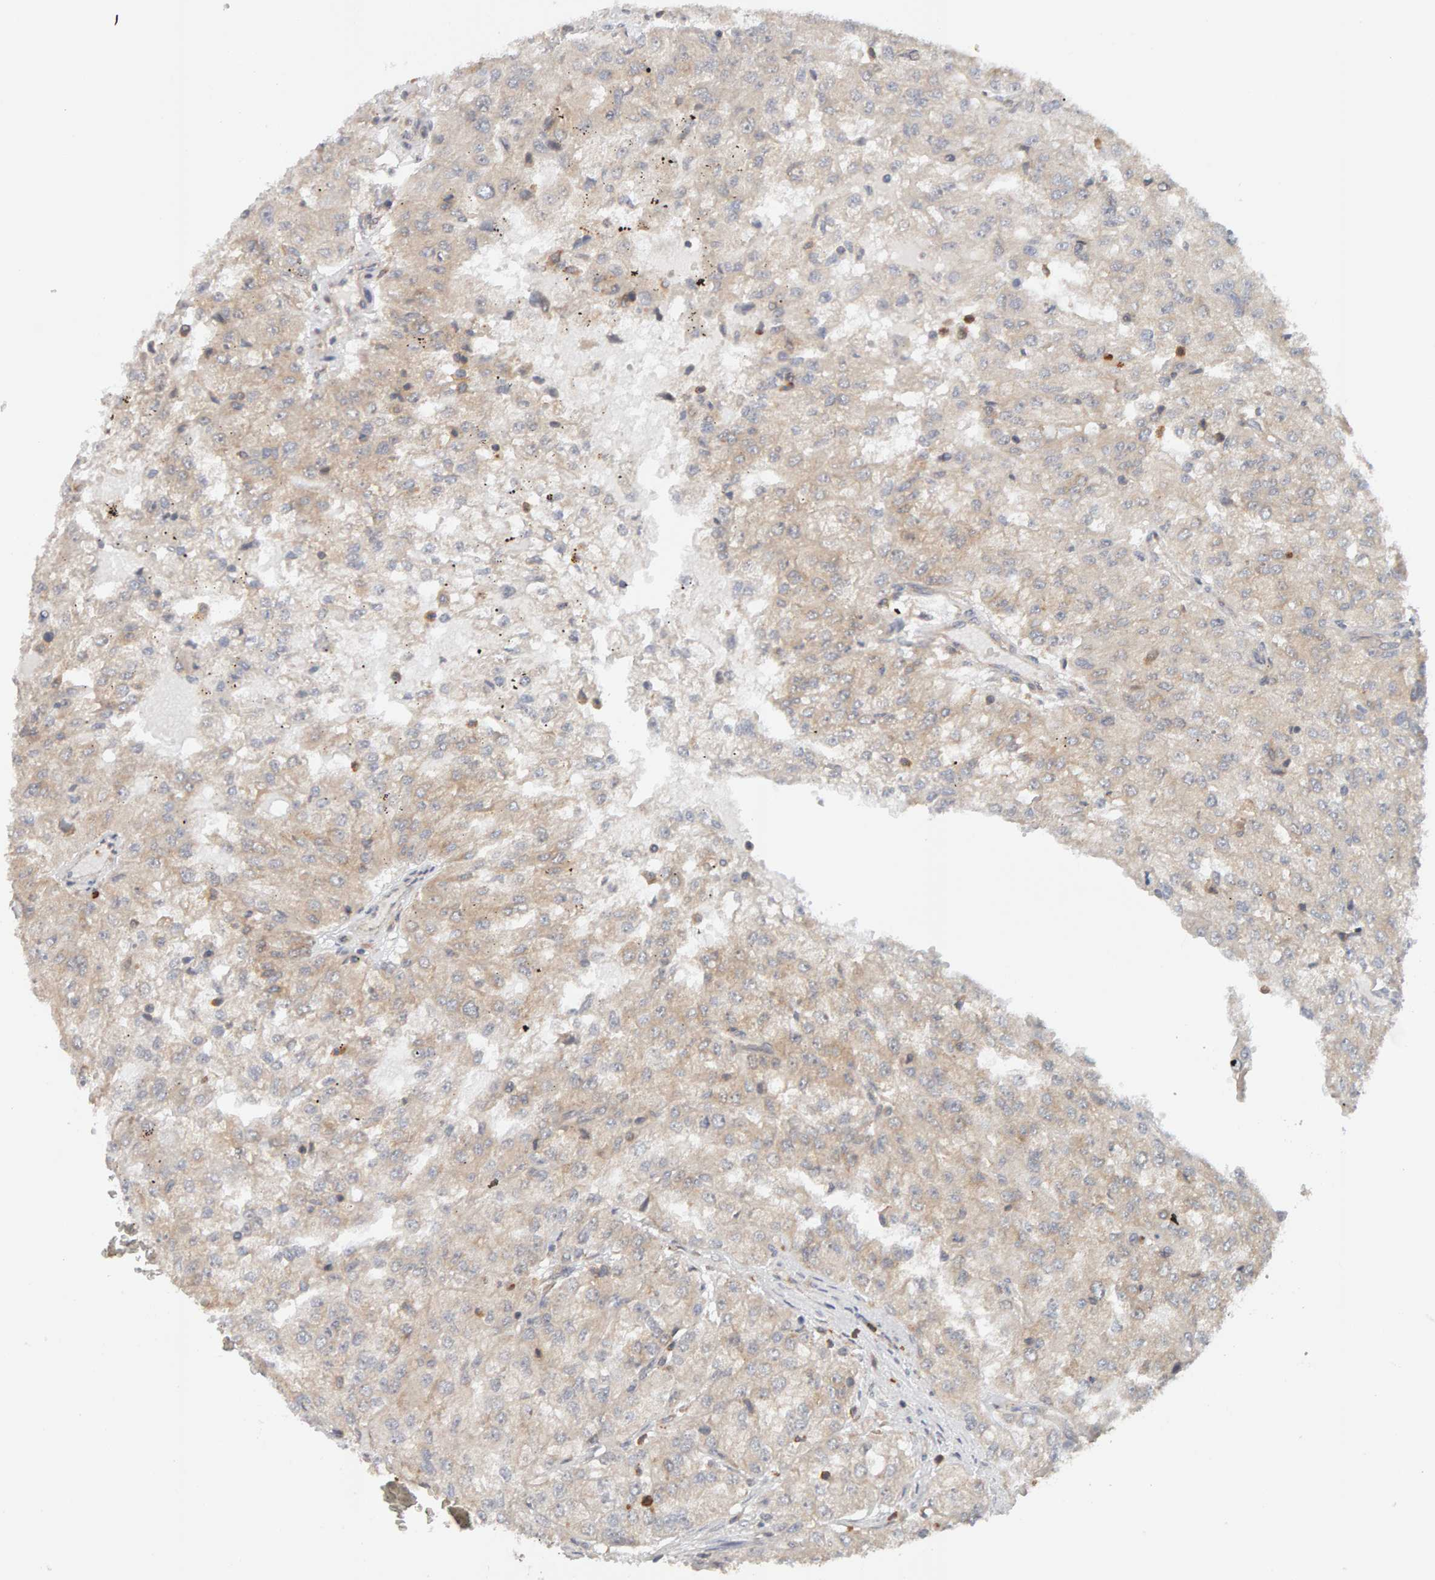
{"staining": {"intensity": "weak", "quantity": "<25%", "location": "cytoplasmic/membranous"}, "tissue": "renal cancer", "cell_type": "Tumor cells", "image_type": "cancer", "snomed": [{"axis": "morphology", "description": "Adenocarcinoma, NOS"}, {"axis": "topography", "description": "Kidney"}], "caption": "A high-resolution micrograph shows IHC staining of renal adenocarcinoma, which displays no significant expression in tumor cells.", "gene": "DNAJC7", "patient": {"sex": "female", "age": 54}}